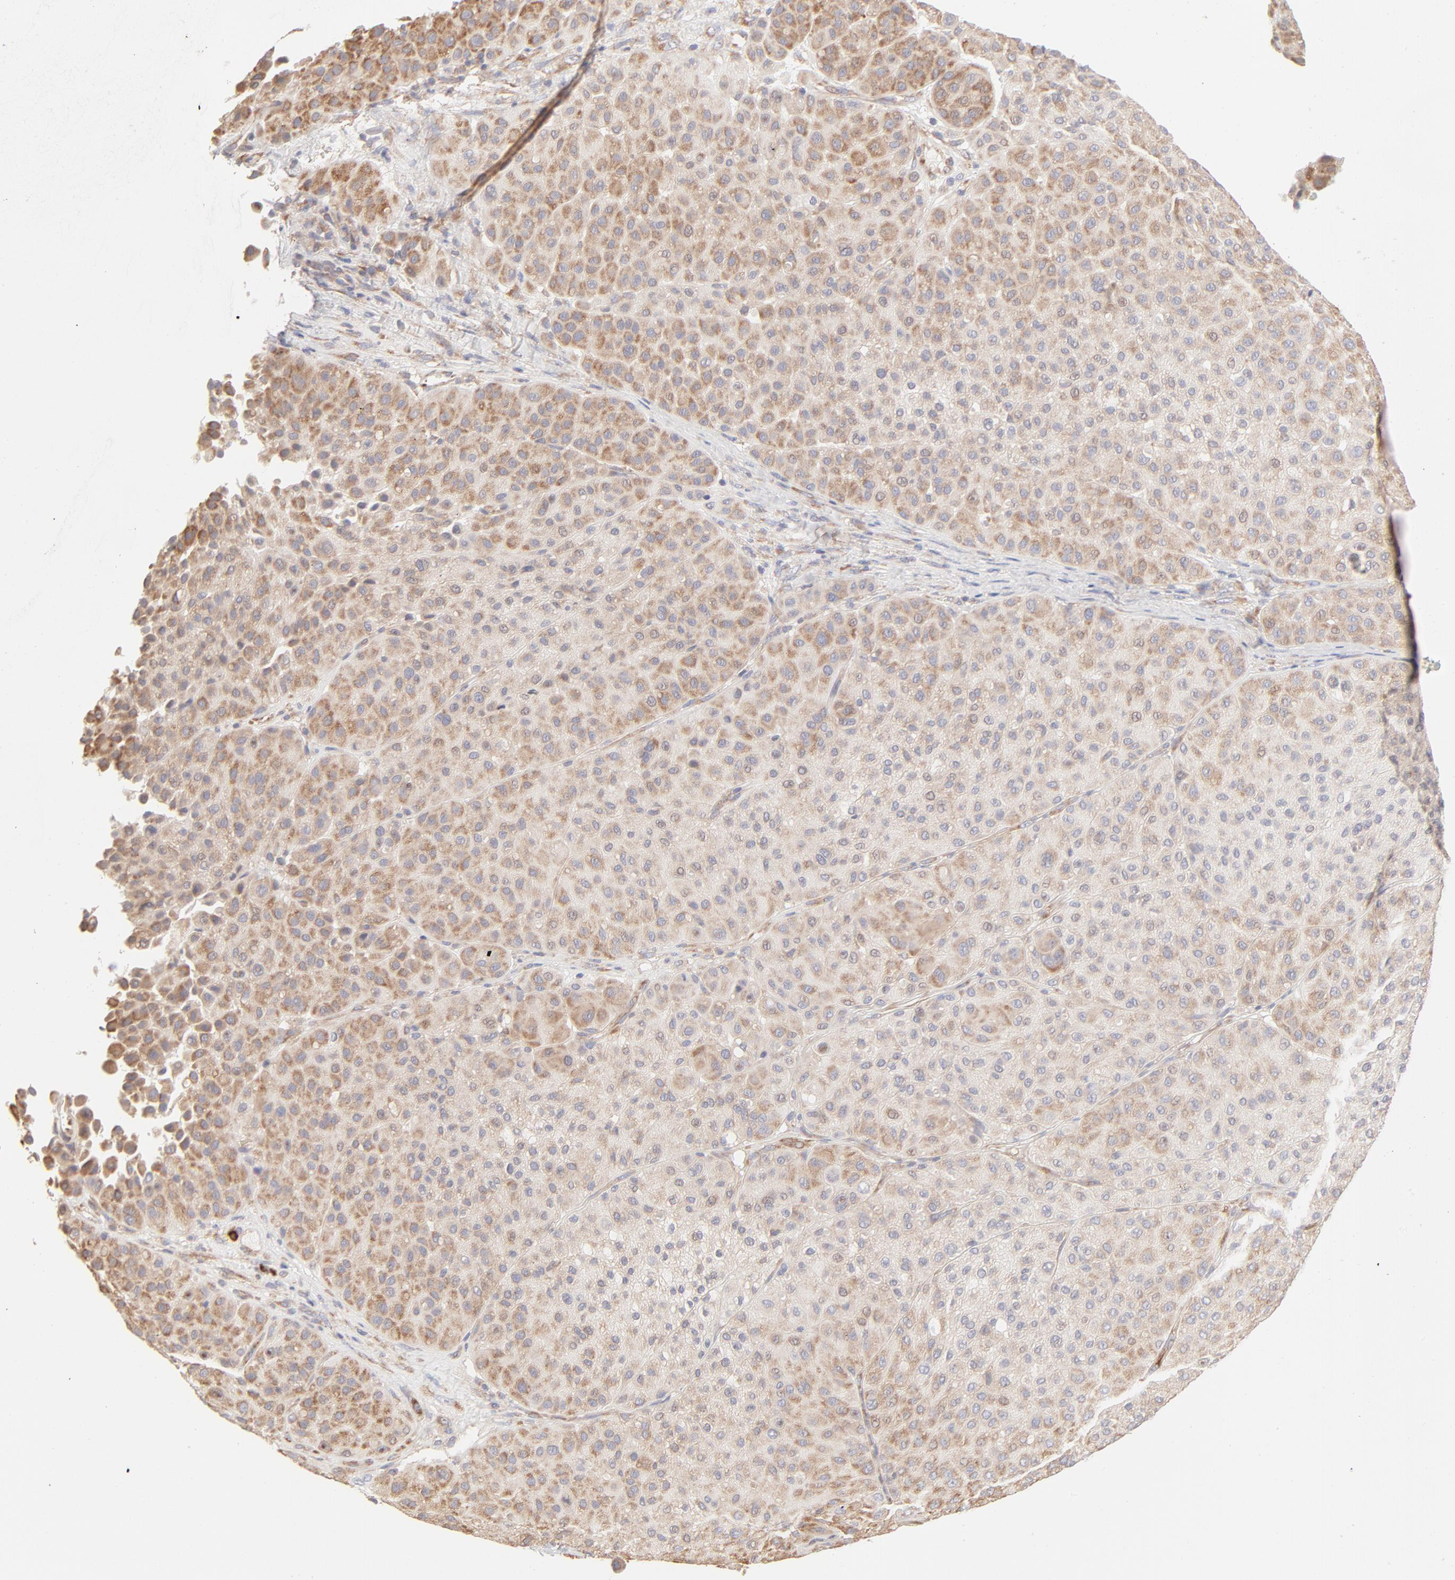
{"staining": {"intensity": "moderate", "quantity": ">75%", "location": "cytoplasmic/membranous"}, "tissue": "melanoma", "cell_type": "Tumor cells", "image_type": "cancer", "snomed": [{"axis": "morphology", "description": "Normal tissue, NOS"}, {"axis": "morphology", "description": "Malignant melanoma, Metastatic site"}, {"axis": "topography", "description": "Skin"}], "caption": "Protein staining of melanoma tissue shows moderate cytoplasmic/membranous staining in approximately >75% of tumor cells. The staining is performed using DAB brown chromogen to label protein expression. The nuclei are counter-stained blue using hematoxylin.", "gene": "RPS21", "patient": {"sex": "male", "age": 41}}